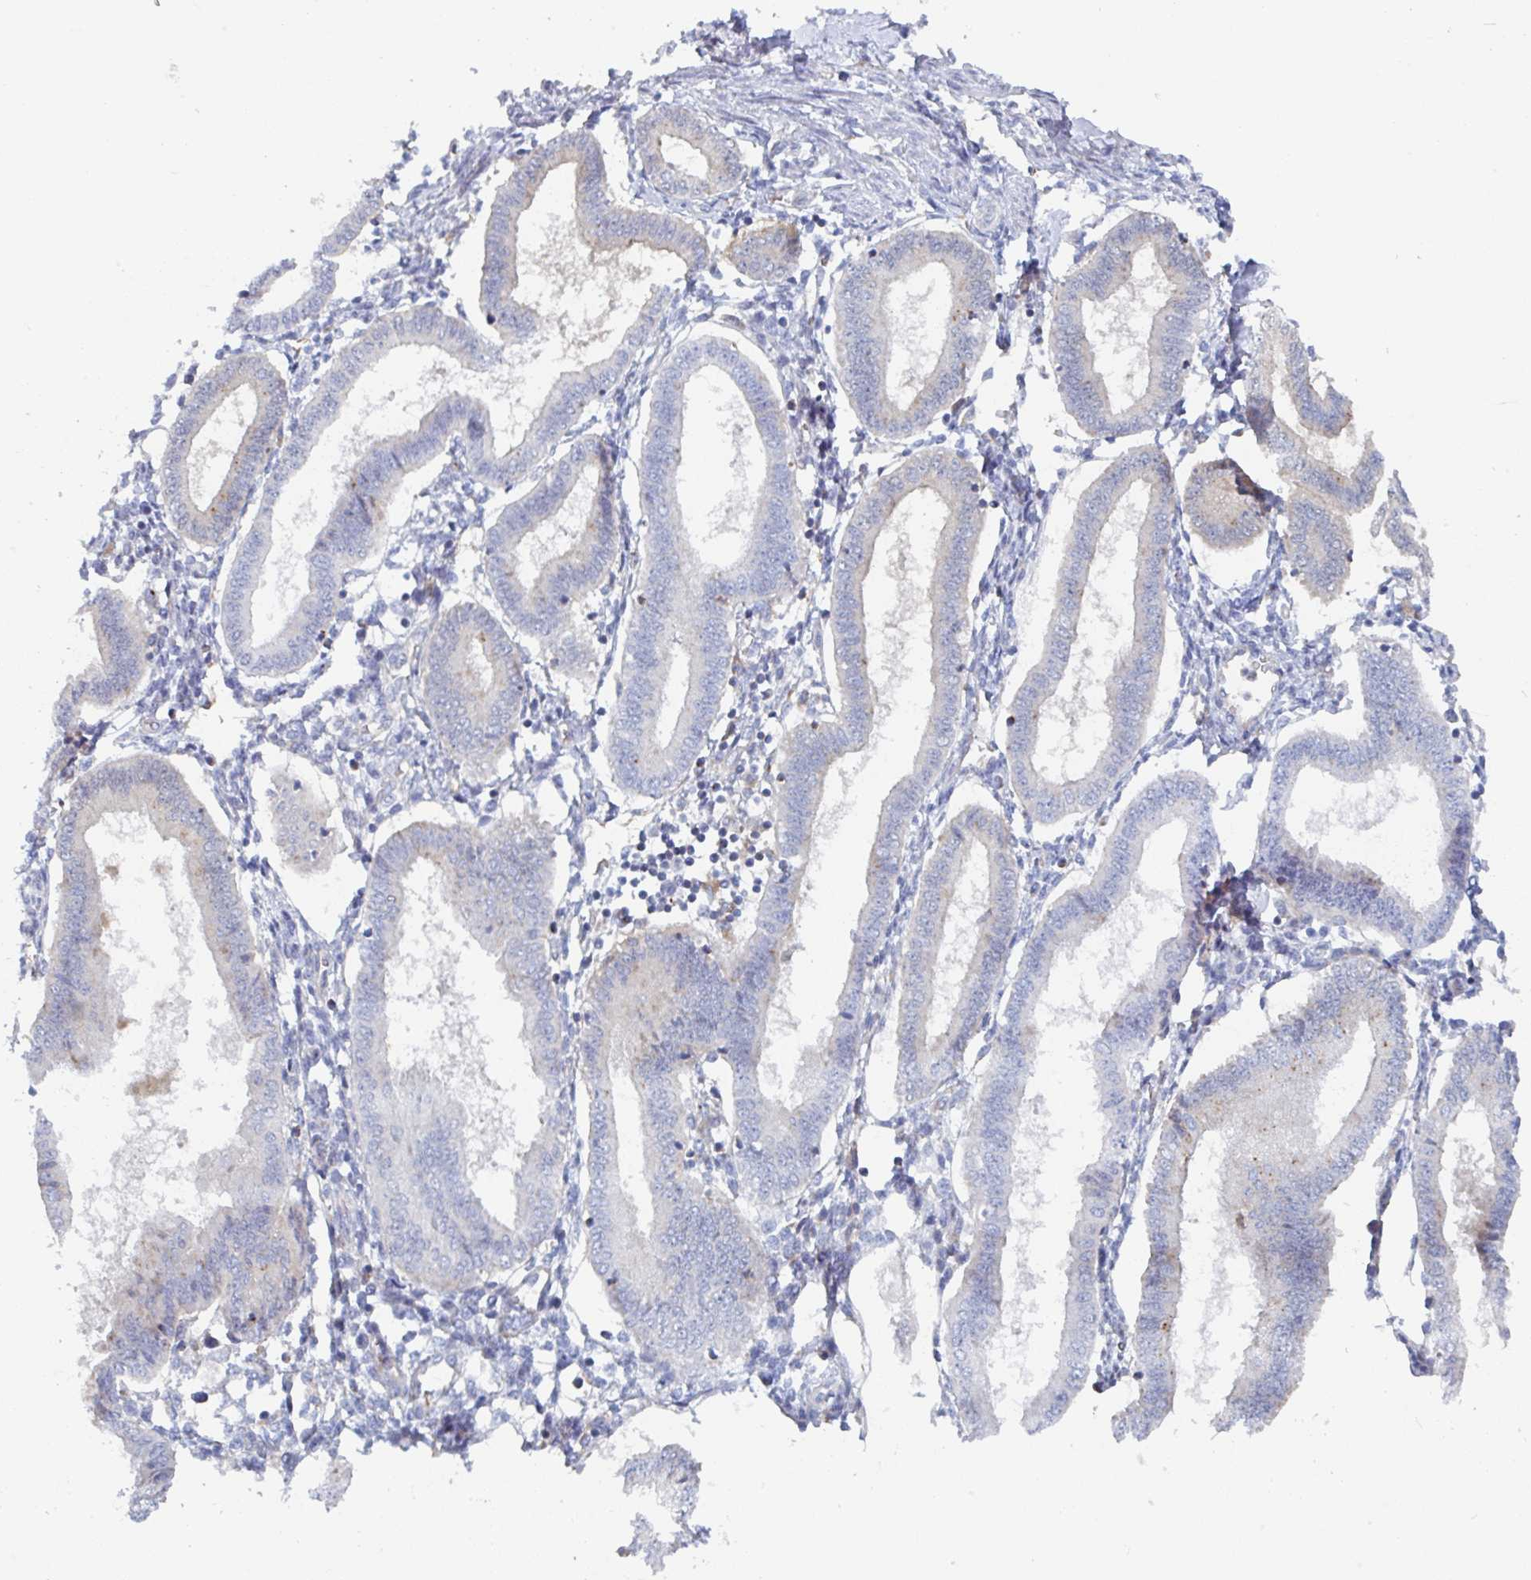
{"staining": {"intensity": "negative", "quantity": "none", "location": "none"}, "tissue": "endometrium", "cell_type": "Cells in endometrial stroma", "image_type": "normal", "snomed": [{"axis": "morphology", "description": "Normal tissue, NOS"}, {"axis": "topography", "description": "Endometrium"}], "caption": "A micrograph of endometrium stained for a protein reveals no brown staining in cells in endometrial stroma. (DAB IHC, high magnification).", "gene": "MANBA", "patient": {"sex": "female", "age": 24}}